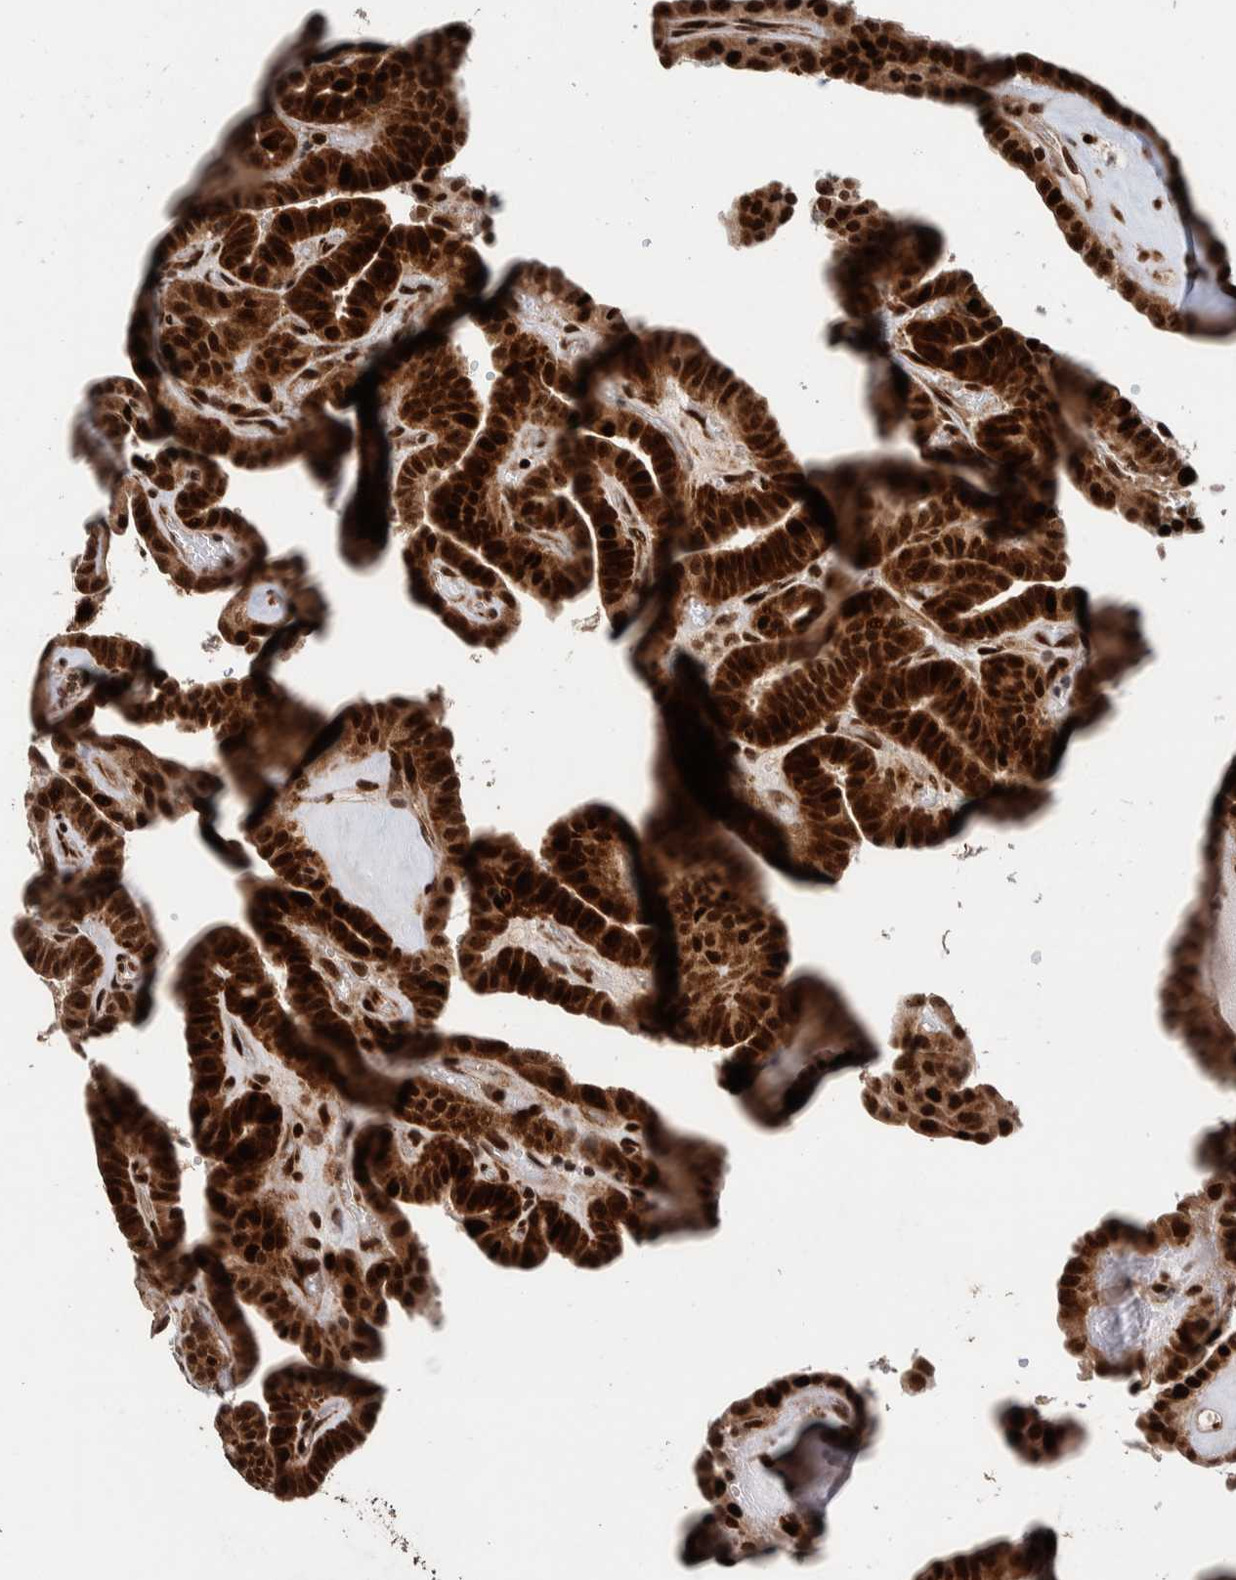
{"staining": {"intensity": "strong", "quantity": ">75%", "location": "nuclear"}, "tissue": "thyroid cancer", "cell_type": "Tumor cells", "image_type": "cancer", "snomed": [{"axis": "morphology", "description": "Papillary adenocarcinoma, NOS"}, {"axis": "topography", "description": "Thyroid gland"}], "caption": "Immunohistochemistry micrograph of thyroid cancer stained for a protein (brown), which displays high levels of strong nuclear positivity in about >75% of tumor cells.", "gene": "CHD4", "patient": {"sex": "male", "age": 77}}